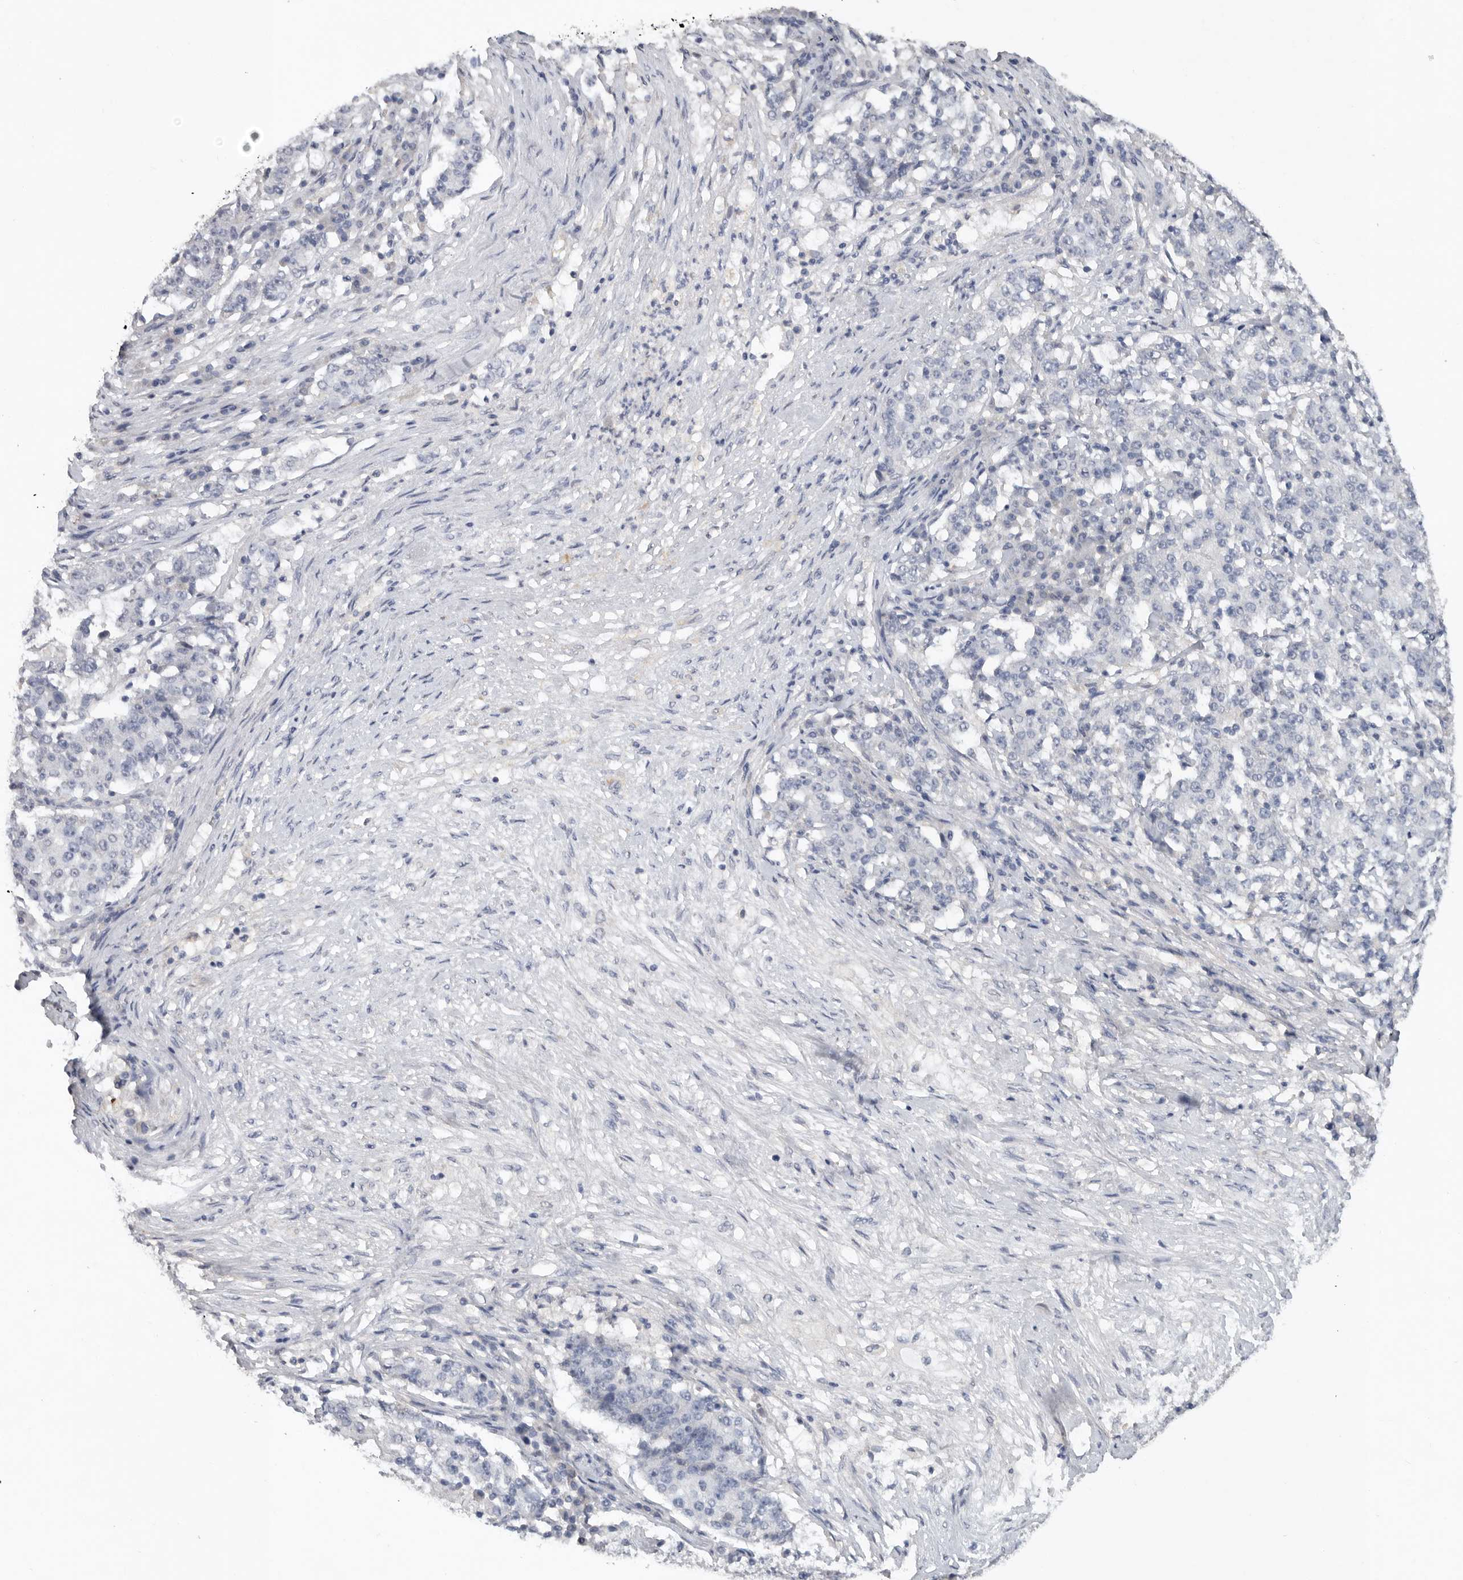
{"staining": {"intensity": "negative", "quantity": "none", "location": "none"}, "tissue": "stomach cancer", "cell_type": "Tumor cells", "image_type": "cancer", "snomed": [{"axis": "morphology", "description": "Adenocarcinoma, NOS"}, {"axis": "topography", "description": "Stomach"}], "caption": "Adenocarcinoma (stomach) stained for a protein using immunohistochemistry (IHC) shows no staining tumor cells.", "gene": "REG4", "patient": {"sex": "male", "age": 59}}